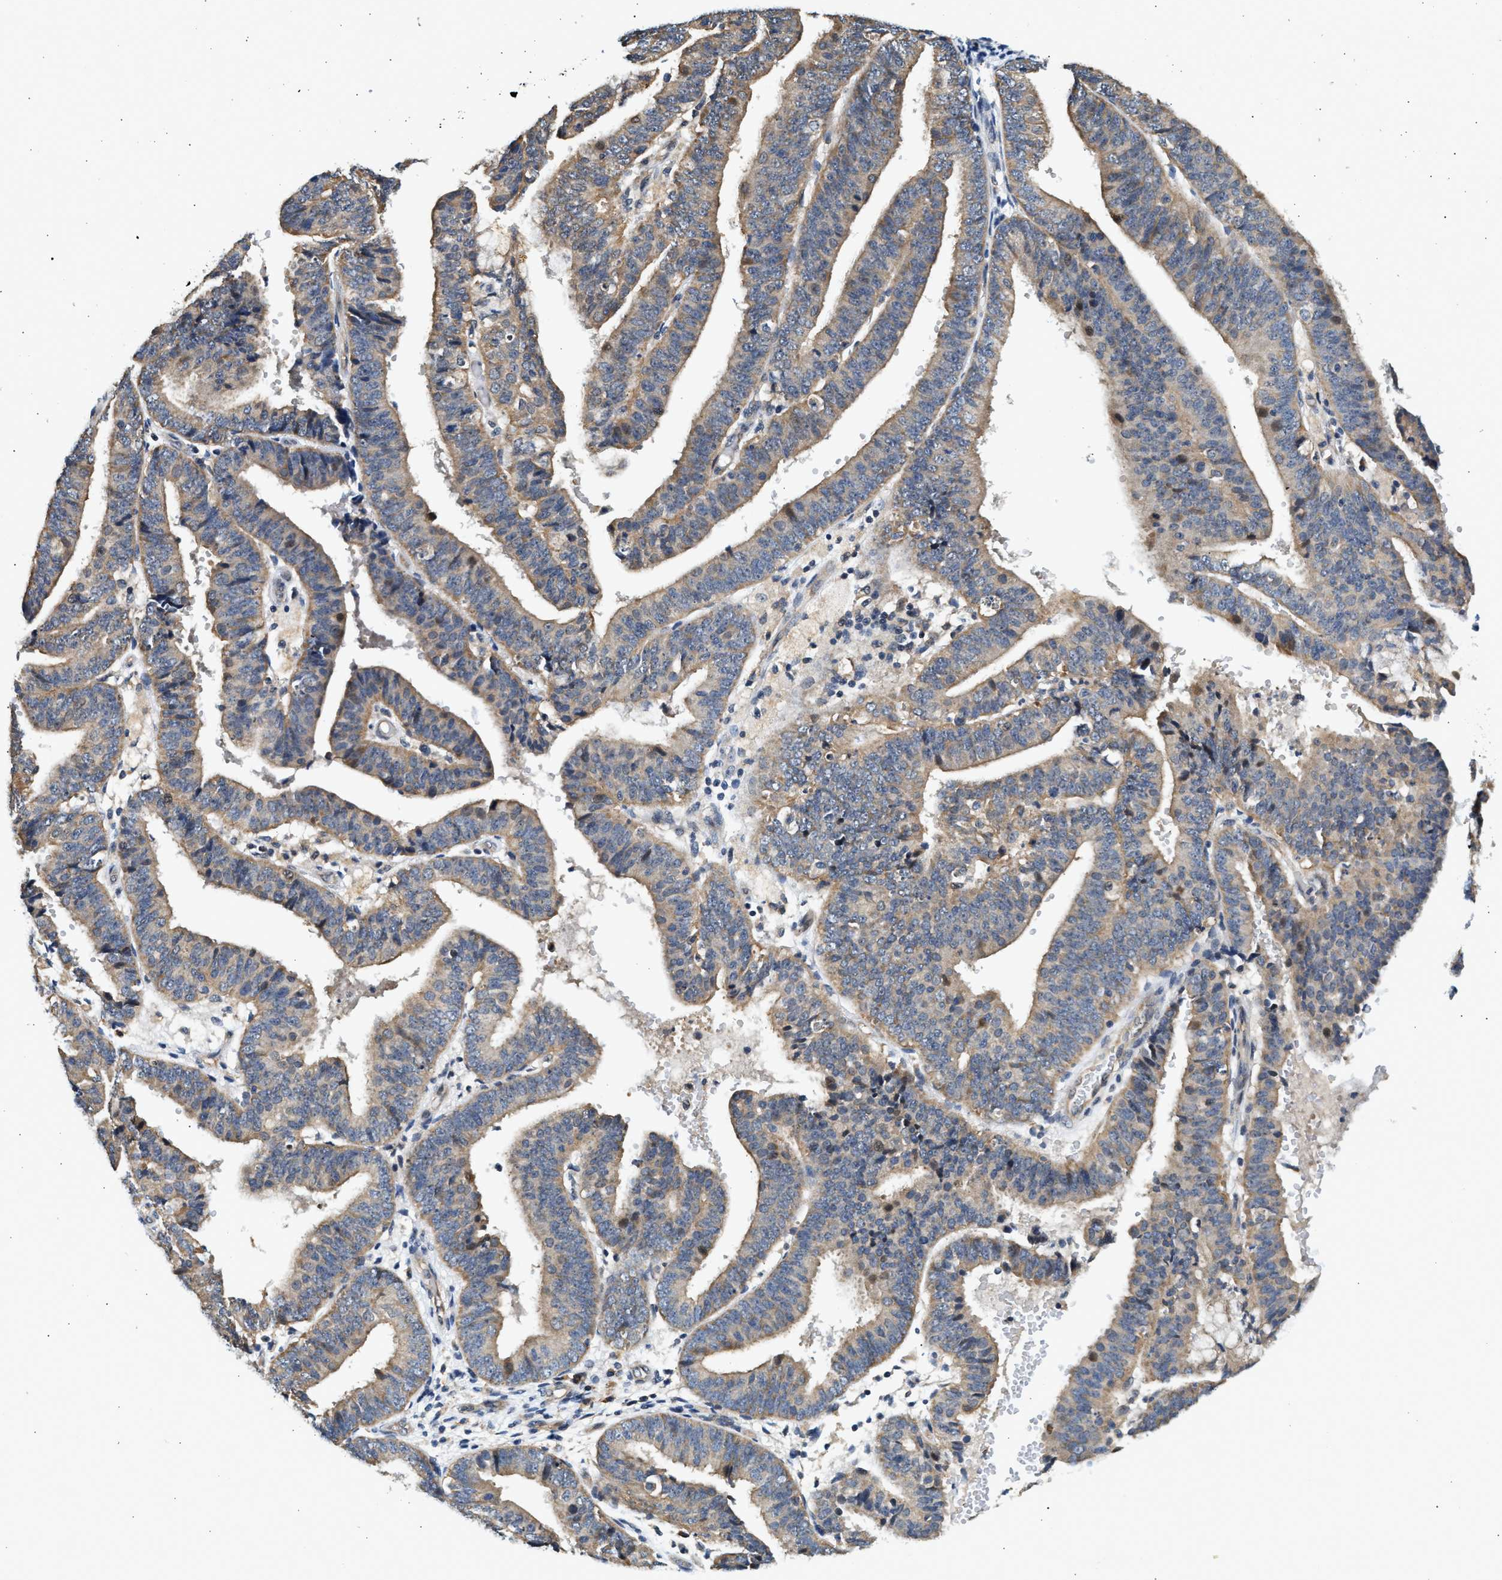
{"staining": {"intensity": "moderate", "quantity": ">75%", "location": "cytoplasmic/membranous"}, "tissue": "endometrial cancer", "cell_type": "Tumor cells", "image_type": "cancer", "snomed": [{"axis": "morphology", "description": "Adenocarcinoma, NOS"}, {"axis": "topography", "description": "Endometrium"}], "caption": "Immunohistochemical staining of human endometrial cancer (adenocarcinoma) exhibits medium levels of moderate cytoplasmic/membranous protein expression in approximately >75% of tumor cells. The staining was performed using DAB (3,3'-diaminobenzidine), with brown indicating positive protein expression. Nuclei are stained blue with hematoxylin.", "gene": "DUSP14", "patient": {"sex": "female", "age": 63}}